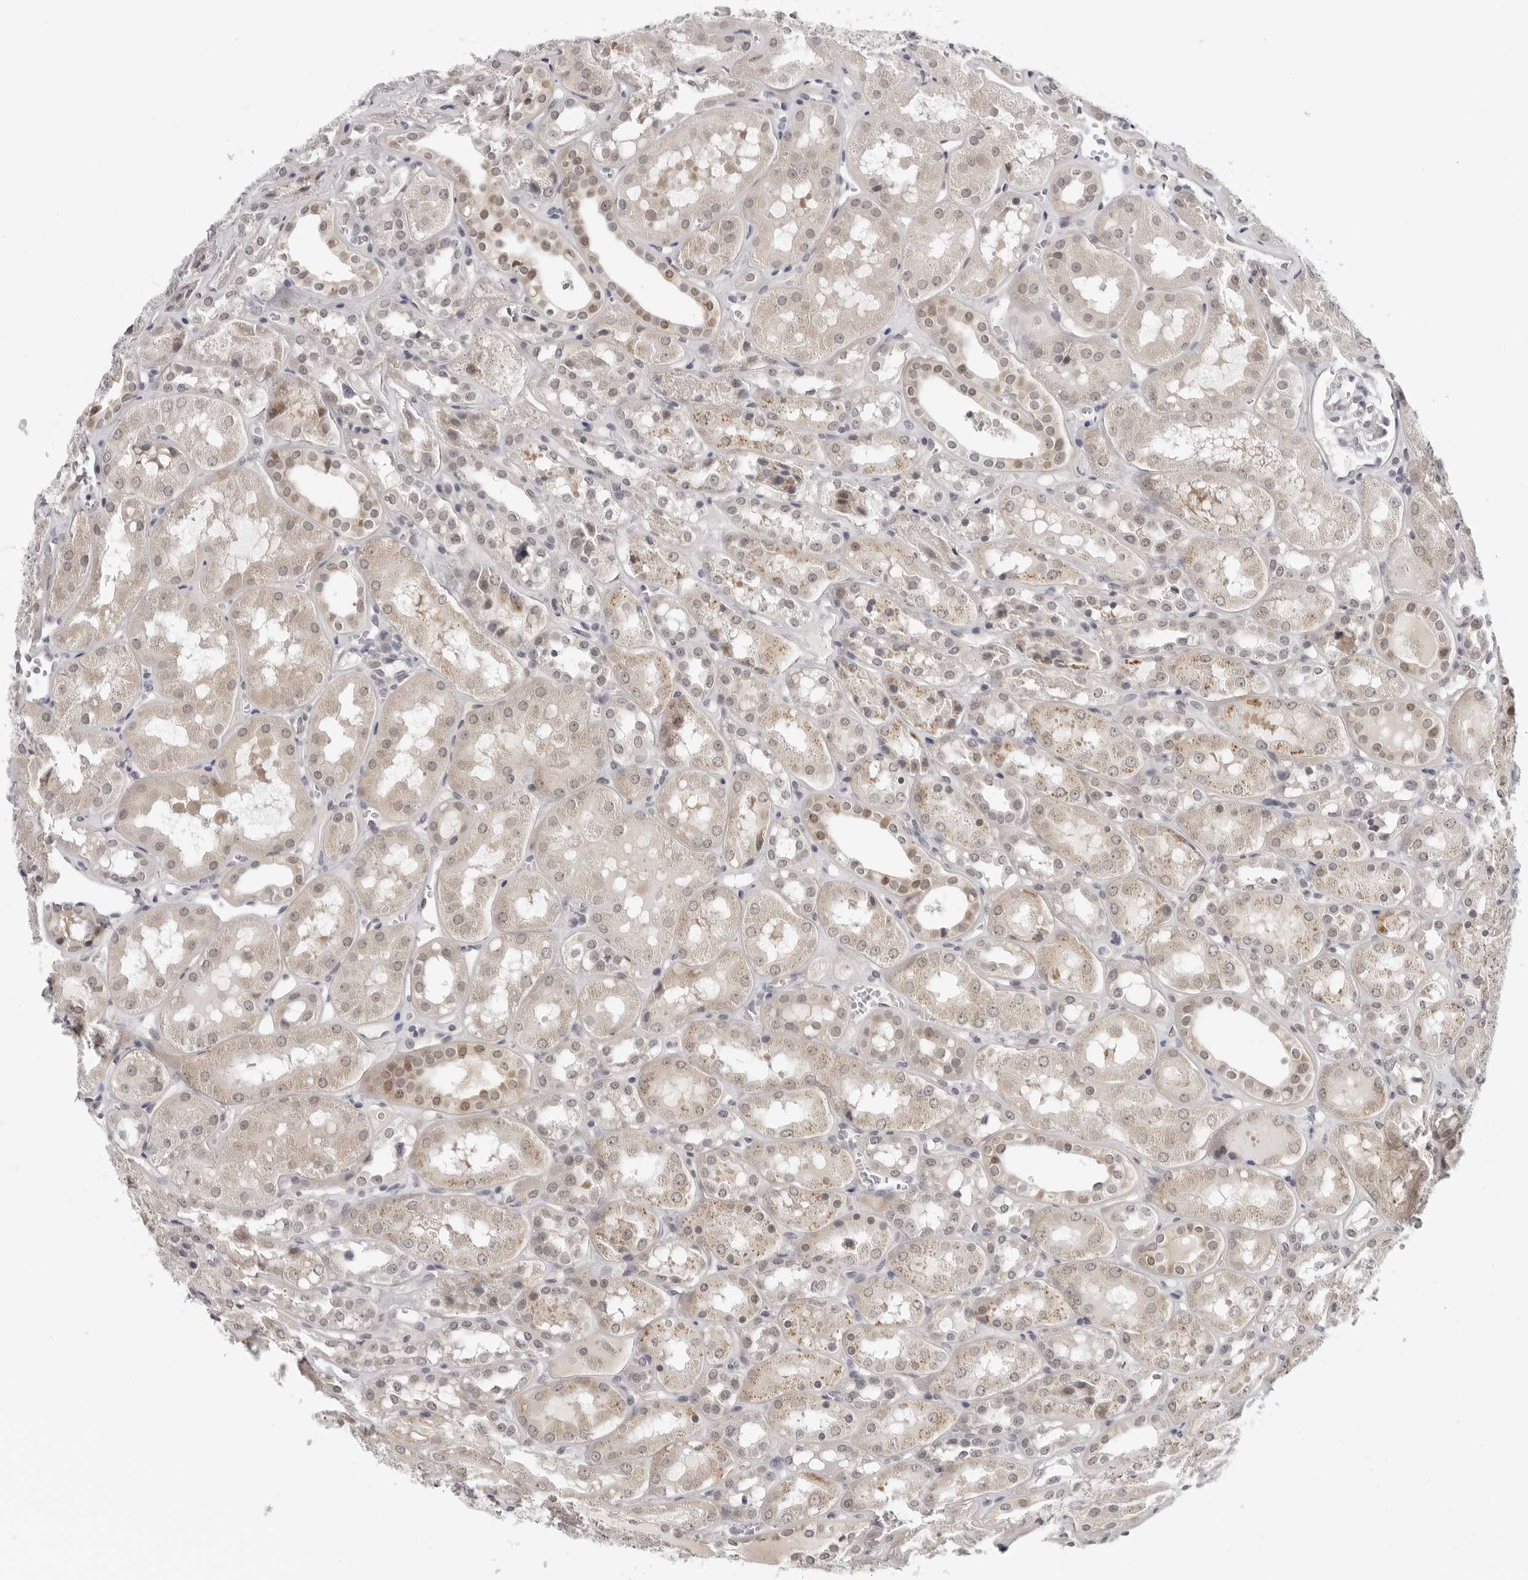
{"staining": {"intensity": "negative", "quantity": "none", "location": "none"}, "tissue": "kidney", "cell_type": "Cells in glomeruli", "image_type": "normal", "snomed": [{"axis": "morphology", "description": "Normal tissue, NOS"}, {"axis": "topography", "description": "Kidney"}], "caption": "High power microscopy micrograph of an immunohistochemistry image of normal kidney, revealing no significant expression in cells in glomeruli.", "gene": "PRUNE1", "patient": {"sex": "male", "age": 16}}